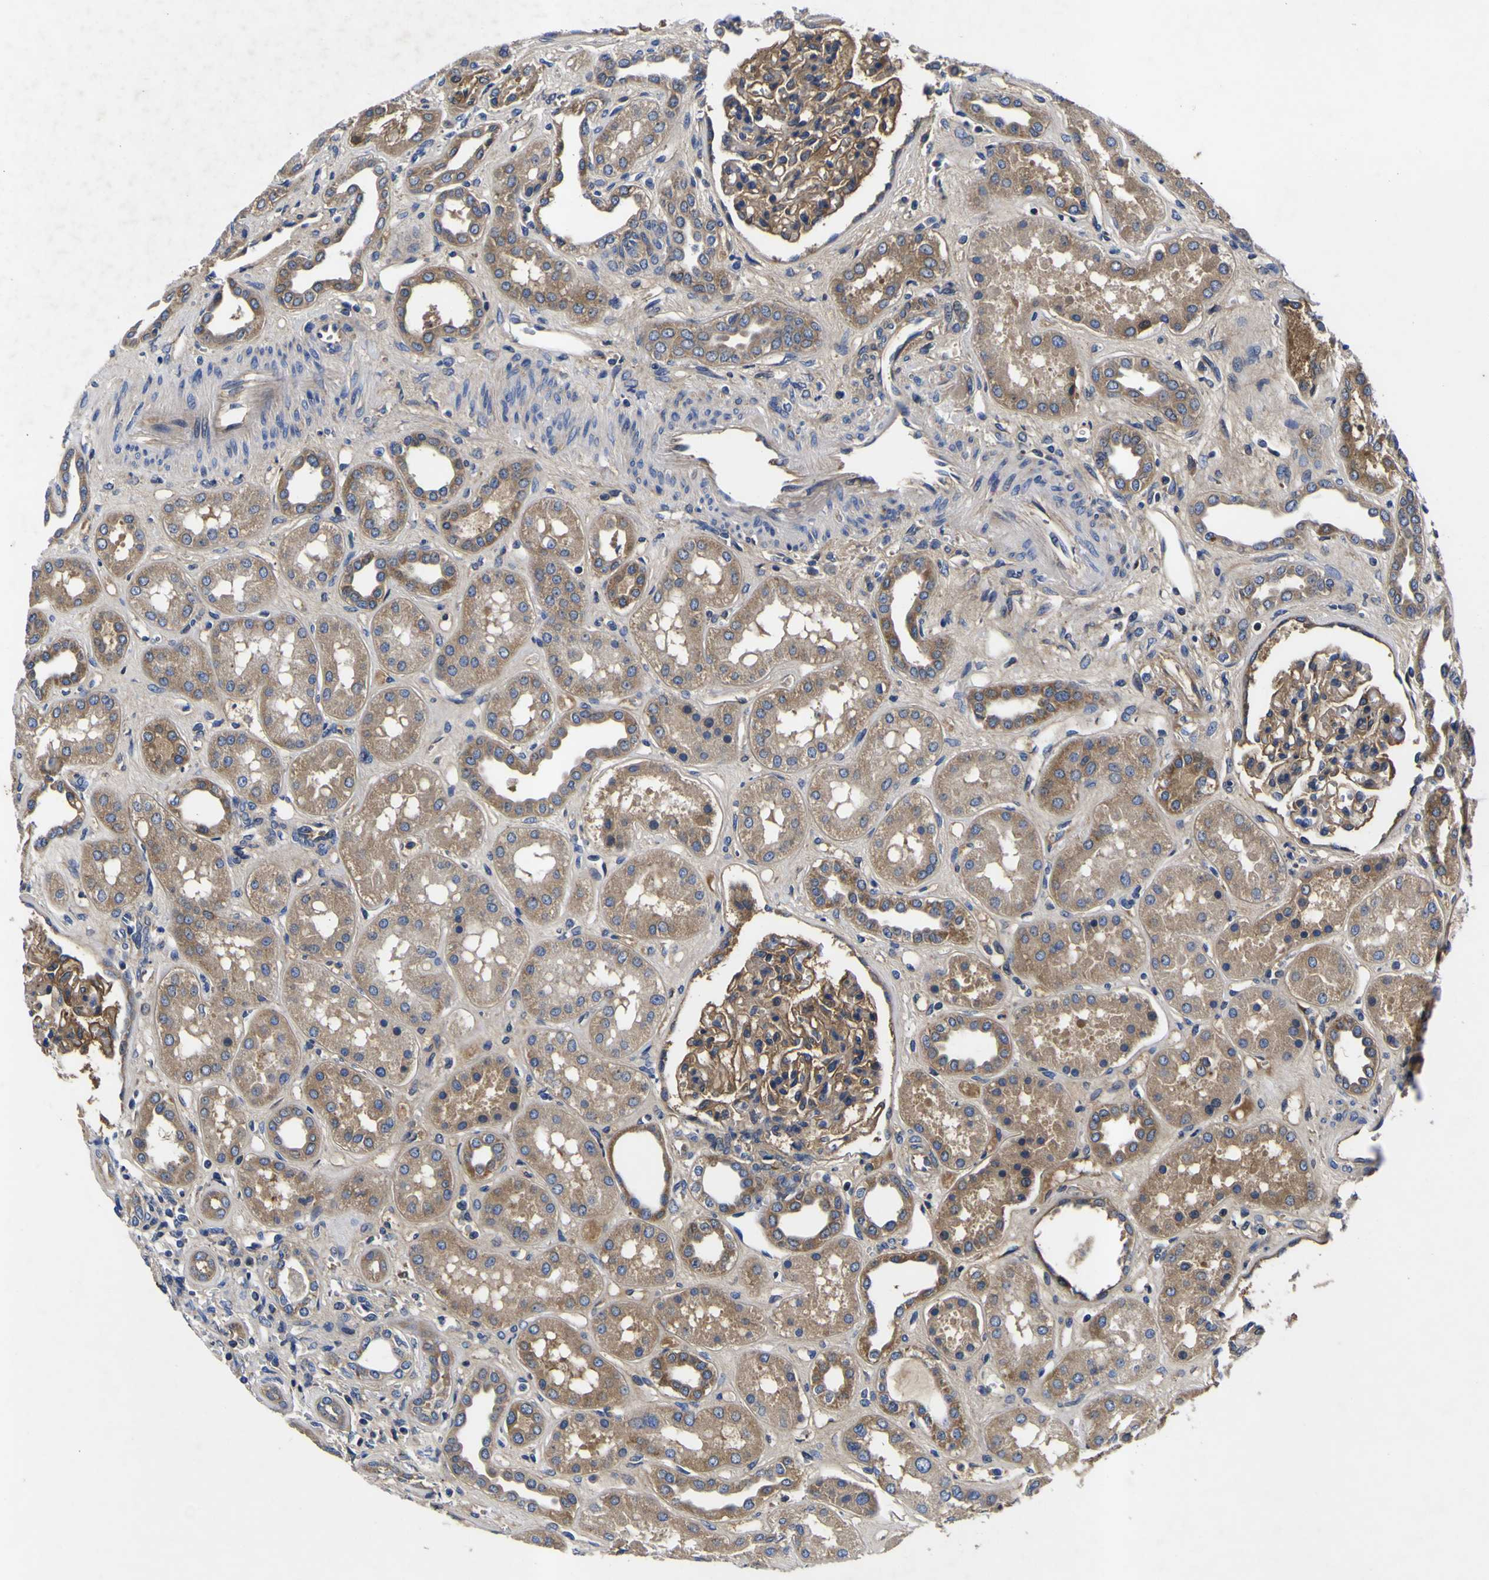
{"staining": {"intensity": "moderate", "quantity": ">75%", "location": "cytoplasmic/membranous"}, "tissue": "kidney", "cell_type": "Cells in glomeruli", "image_type": "normal", "snomed": [{"axis": "morphology", "description": "Normal tissue, NOS"}, {"axis": "topography", "description": "Kidney"}], "caption": "A photomicrograph of human kidney stained for a protein displays moderate cytoplasmic/membranous brown staining in cells in glomeruli.", "gene": "VASN", "patient": {"sex": "male", "age": 59}}